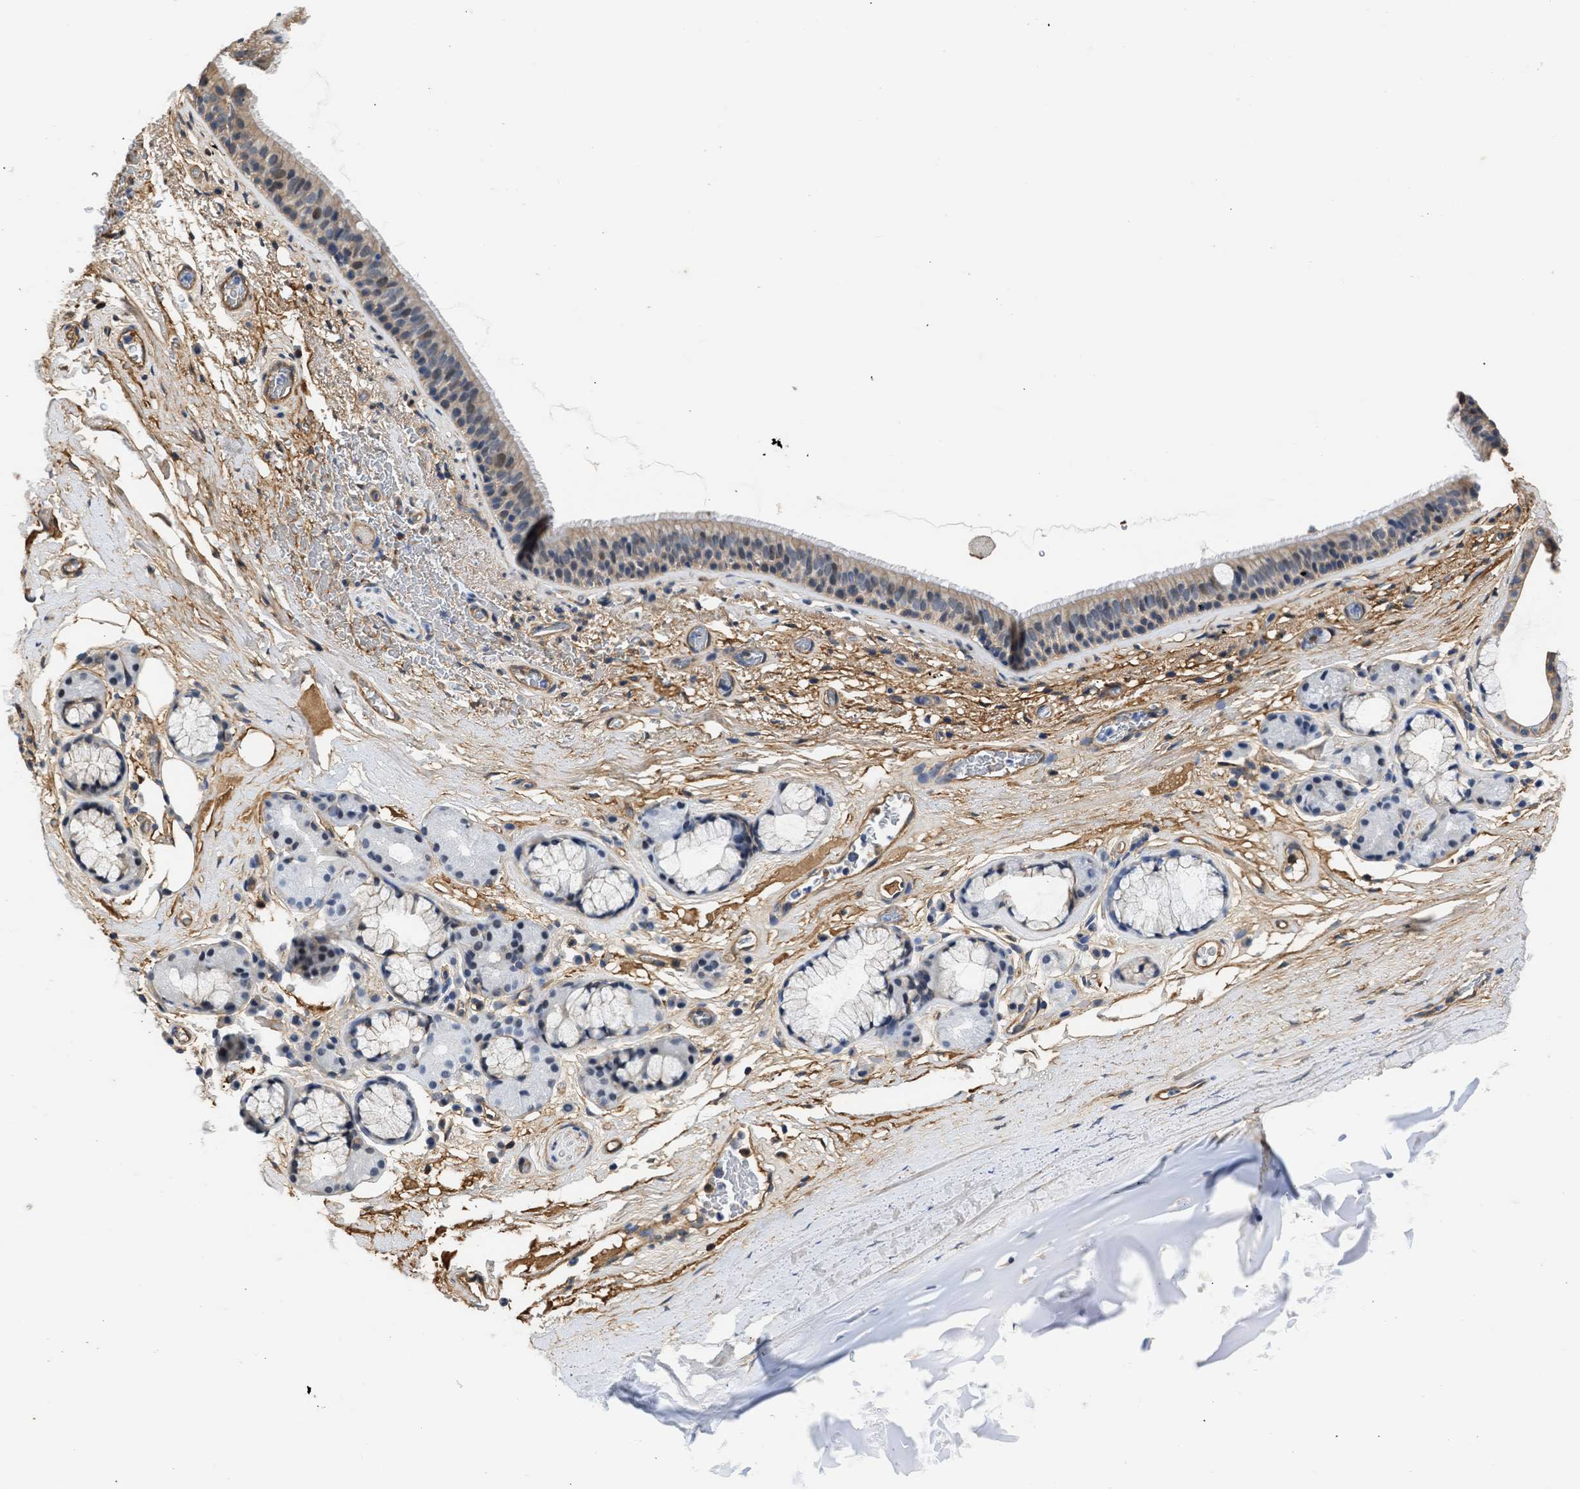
{"staining": {"intensity": "moderate", "quantity": ">75%", "location": "cytoplasmic/membranous,nuclear"}, "tissue": "bronchus", "cell_type": "Respiratory epithelial cells", "image_type": "normal", "snomed": [{"axis": "morphology", "description": "Normal tissue, NOS"}, {"axis": "topography", "description": "Cartilage tissue"}], "caption": "Brown immunohistochemical staining in unremarkable human bronchus reveals moderate cytoplasmic/membranous,nuclear staining in approximately >75% of respiratory epithelial cells.", "gene": "MAS1L", "patient": {"sex": "female", "age": 63}}